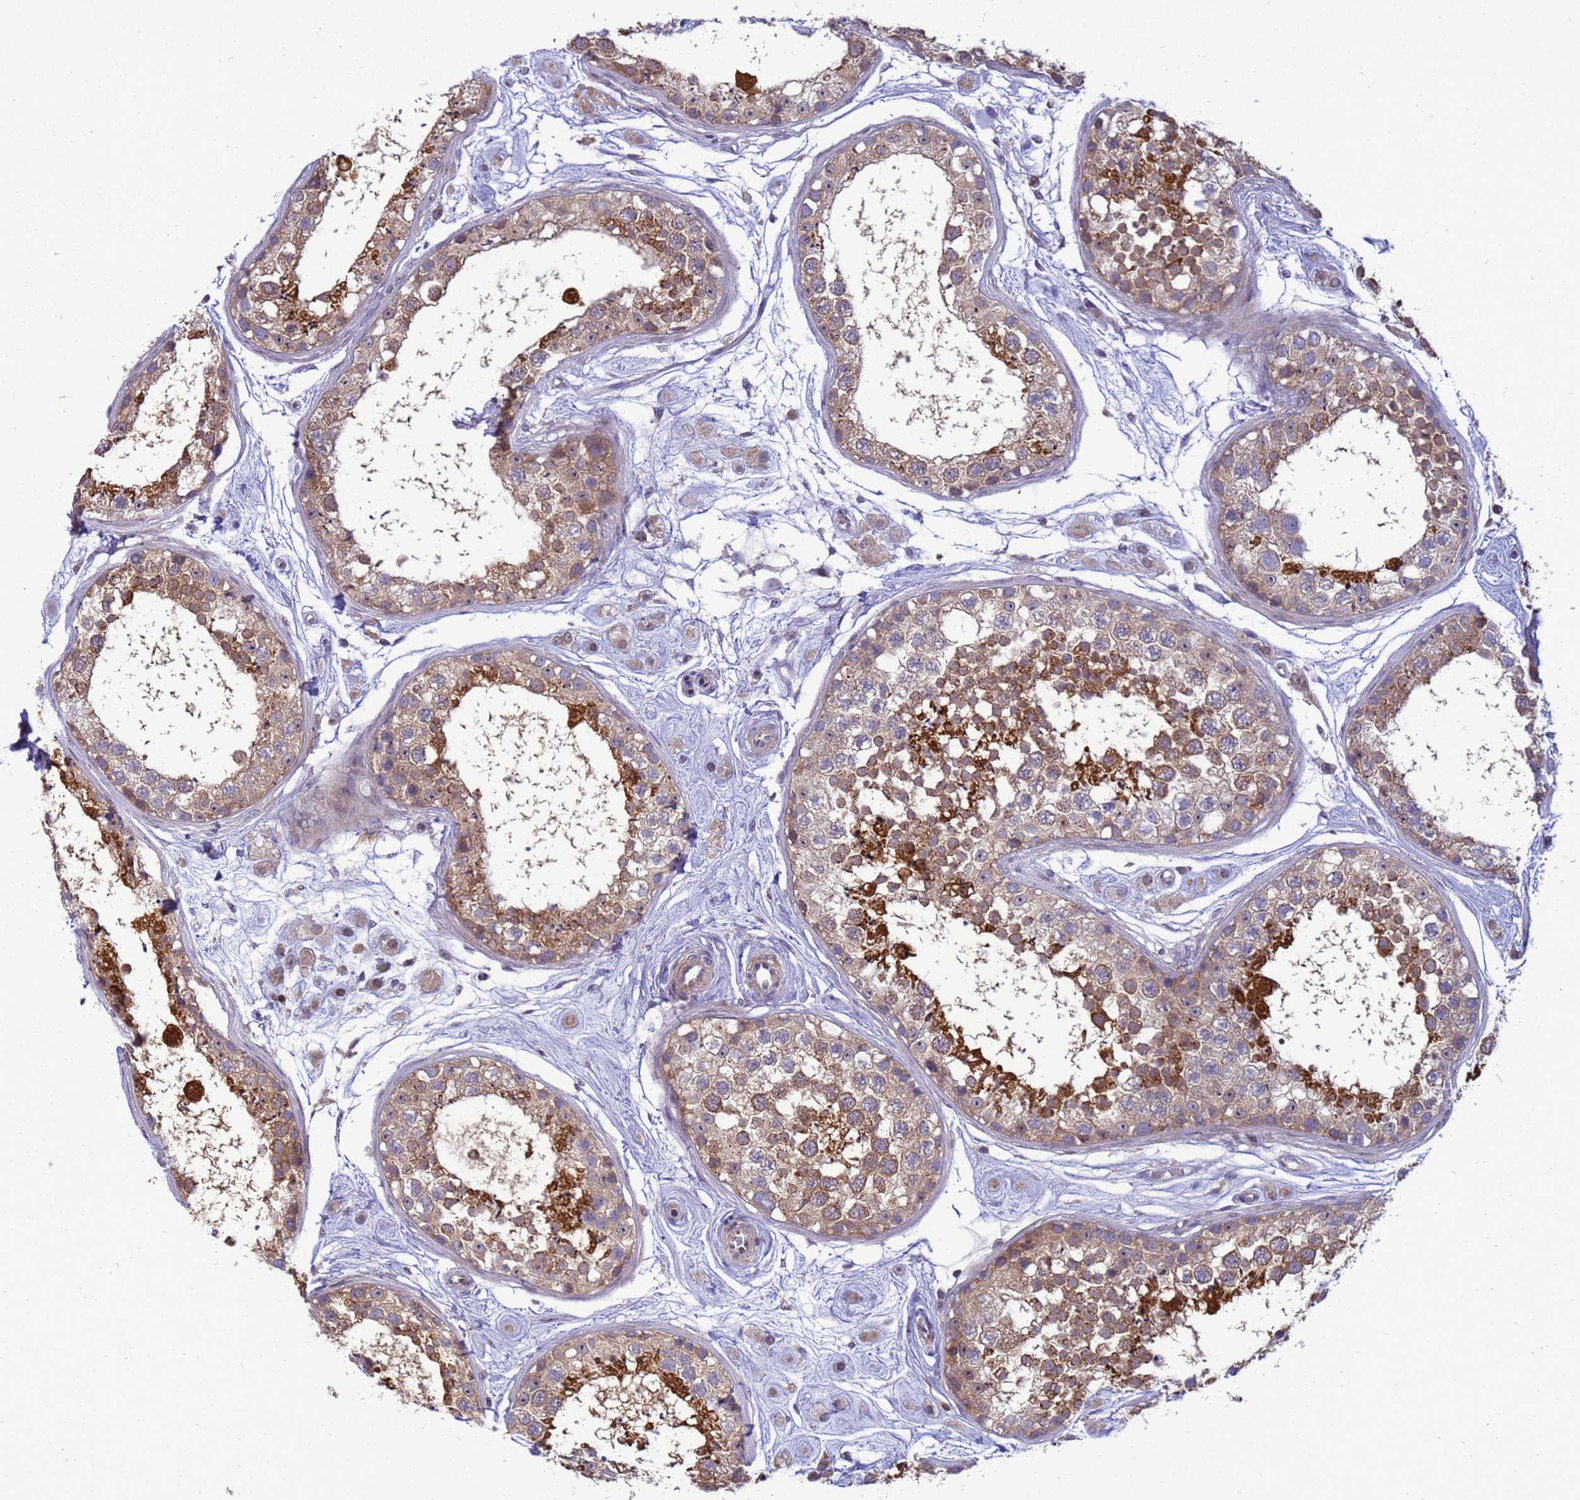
{"staining": {"intensity": "strong", "quantity": "25%-75%", "location": "cytoplasmic/membranous"}, "tissue": "testis", "cell_type": "Cells in seminiferous ducts", "image_type": "normal", "snomed": [{"axis": "morphology", "description": "Normal tissue, NOS"}, {"axis": "topography", "description": "Testis"}], "caption": "Immunohistochemistry histopathology image of unremarkable testis stained for a protein (brown), which exhibits high levels of strong cytoplasmic/membranous positivity in about 25%-75% of cells in seminiferous ducts.", "gene": "C12orf43", "patient": {"sex": "male", "age": 25}}